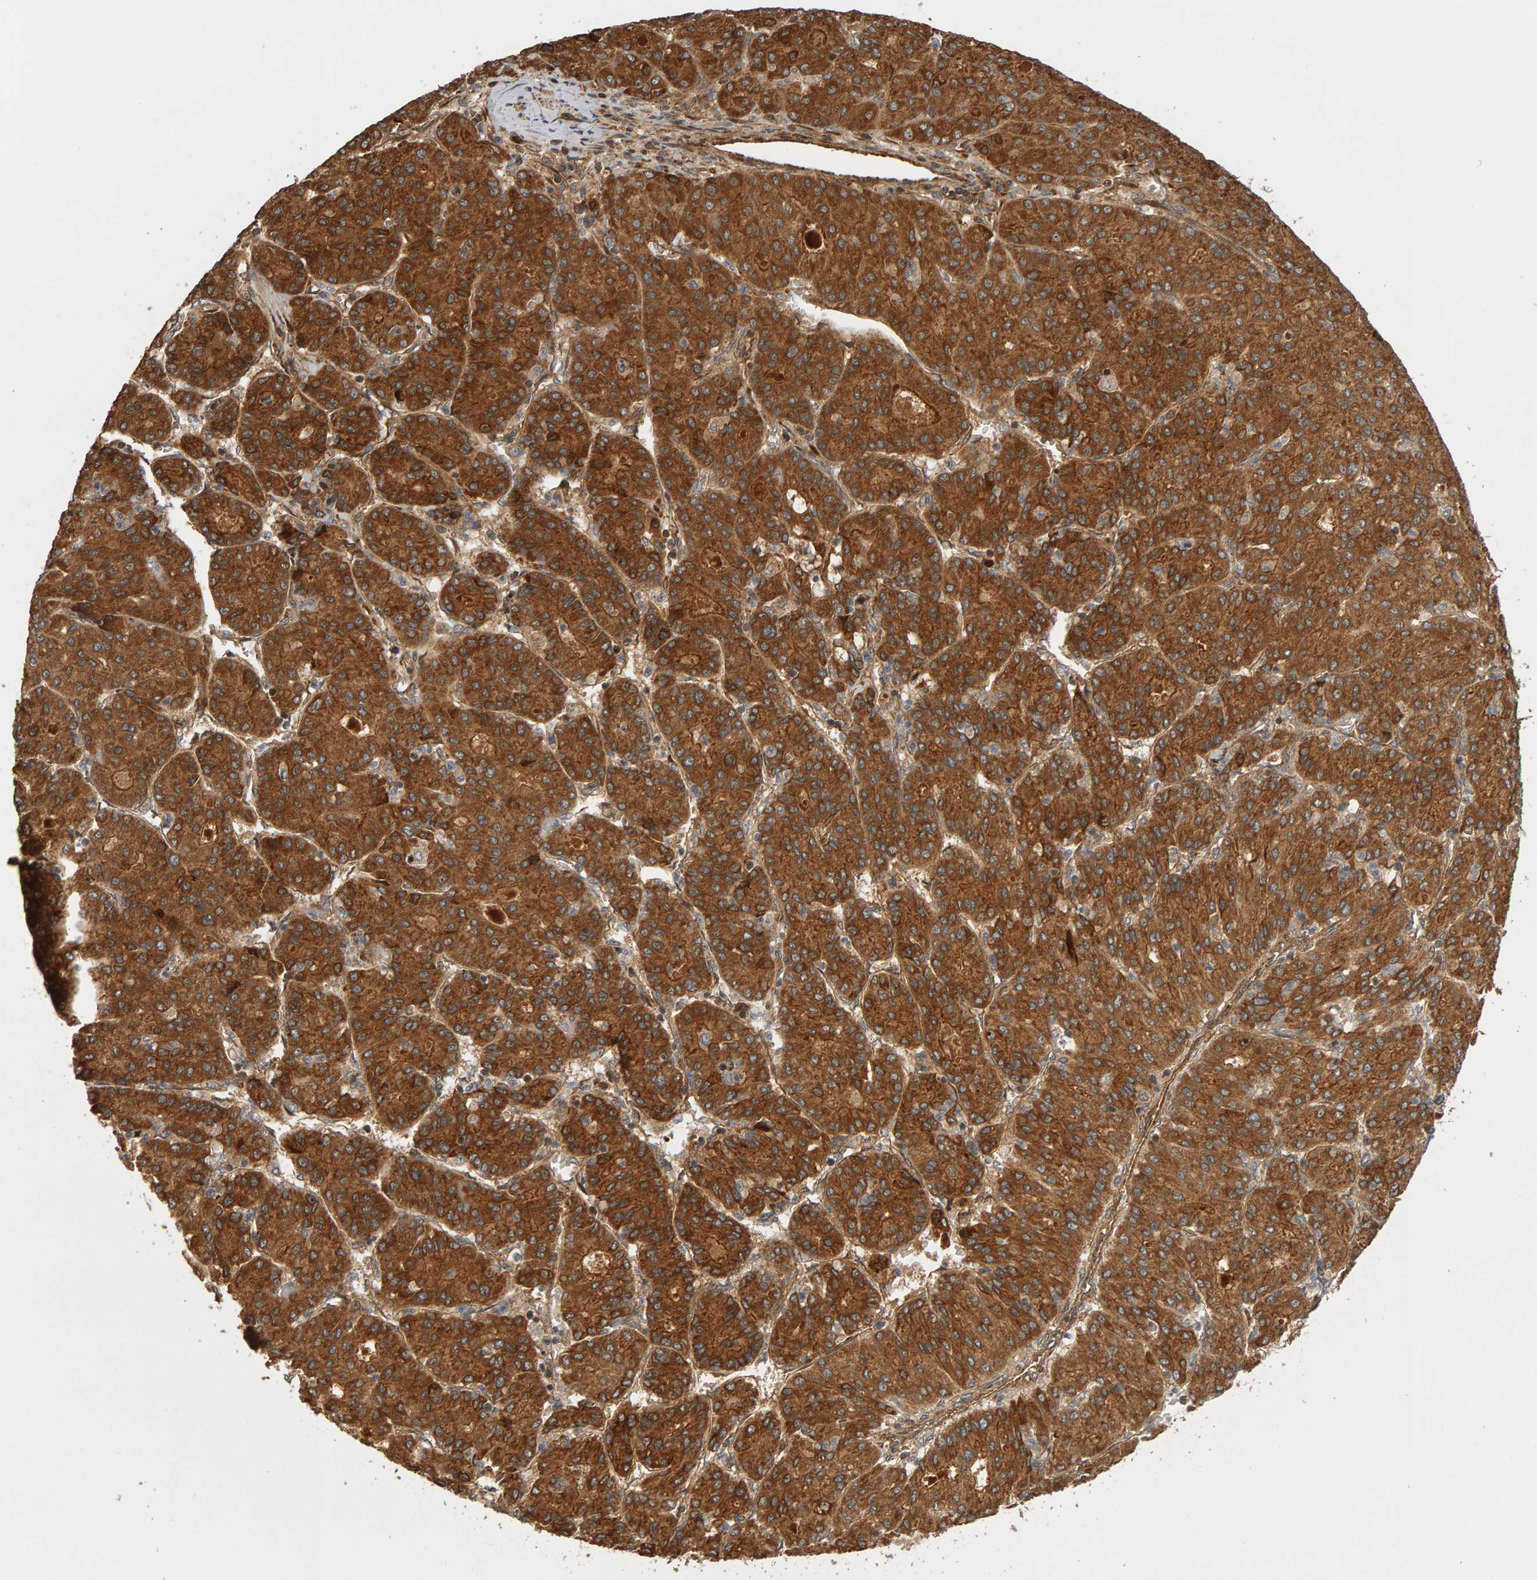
{"staining": {"intensity": "strong", "quantity": ">75%", "location": "cytoplasmic/membranous"}, "tissue": "liver cancer", "cell_type": "Tumor cells", "image_type": "cancer", "snomed": [{"axis": "morphology", "description": "Carcinoma, Hepatocellular, NOS"}, {"axis": "topography", "description": "Liver"}], "caption": "Hepatocellular carcinoma (liver) was stained to show a protein in brown. There is high levels of strong cytoplasmic/membranous positivity in approximately >75% of tumor cells. (DAB IHC, brown staining for protein, blue staining for nuclei).", "gene": "ZFAND1", "patient": {"sex": "male", "age": 65}}